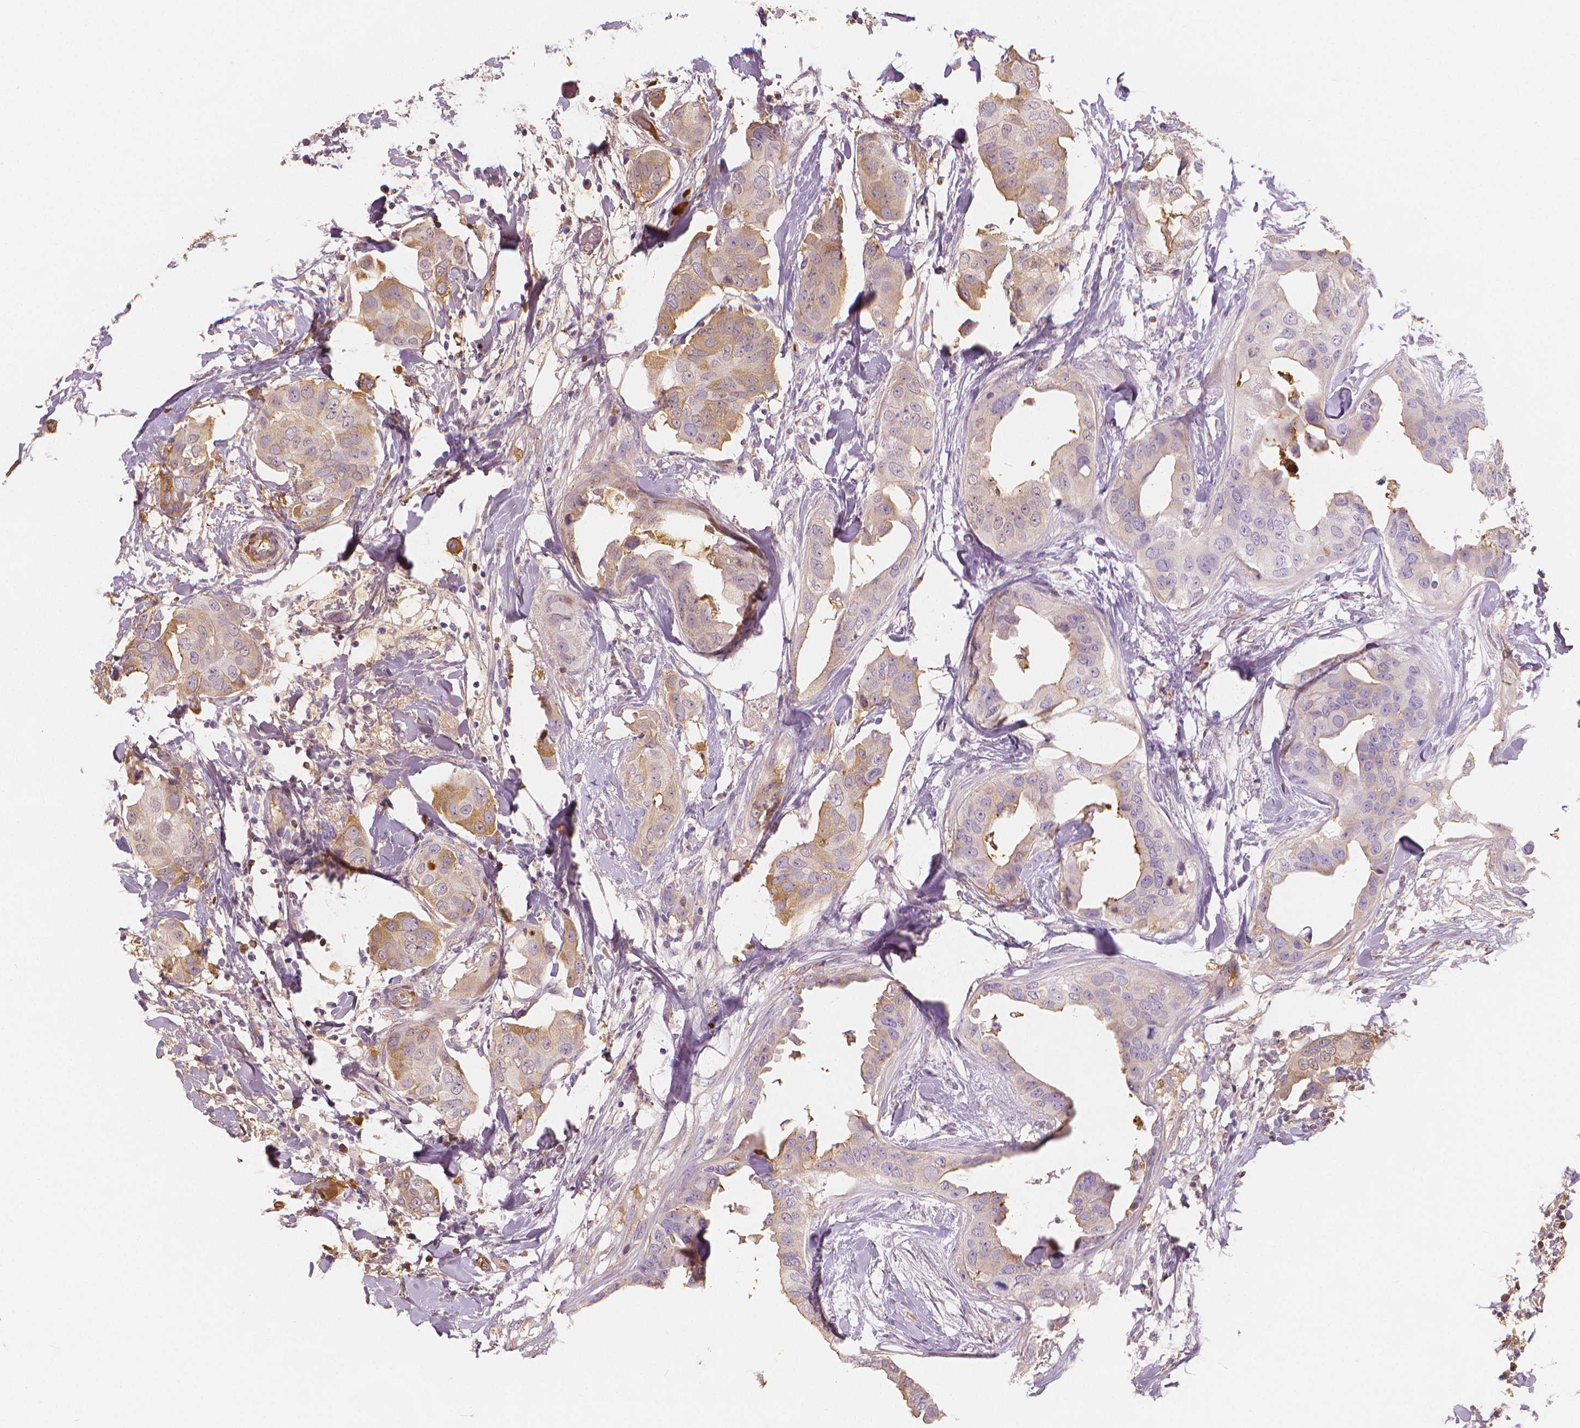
{"staining": {"intensity": "moderate", "quantity": "<25%", "location": "cytoplasmic/membranous"}, "tissue": "breast cancer", "cell_type": "Tumor cells", "image_type": "cancer", "snomed": [{"axis": "morphology", "description": "Normal tissue, NOS"}, {"axis": "morphology", "description": "Duct carcinoma"}, {"axis": "topography", "description": "Breast"}], "caption": "Protein analysis of breast cancer tissue displays moderate cytoplasmic/membranous expression in about <25% of tumor cells.", "gene": "APOA4", "patient": {"sex": "female", "age": 40}}